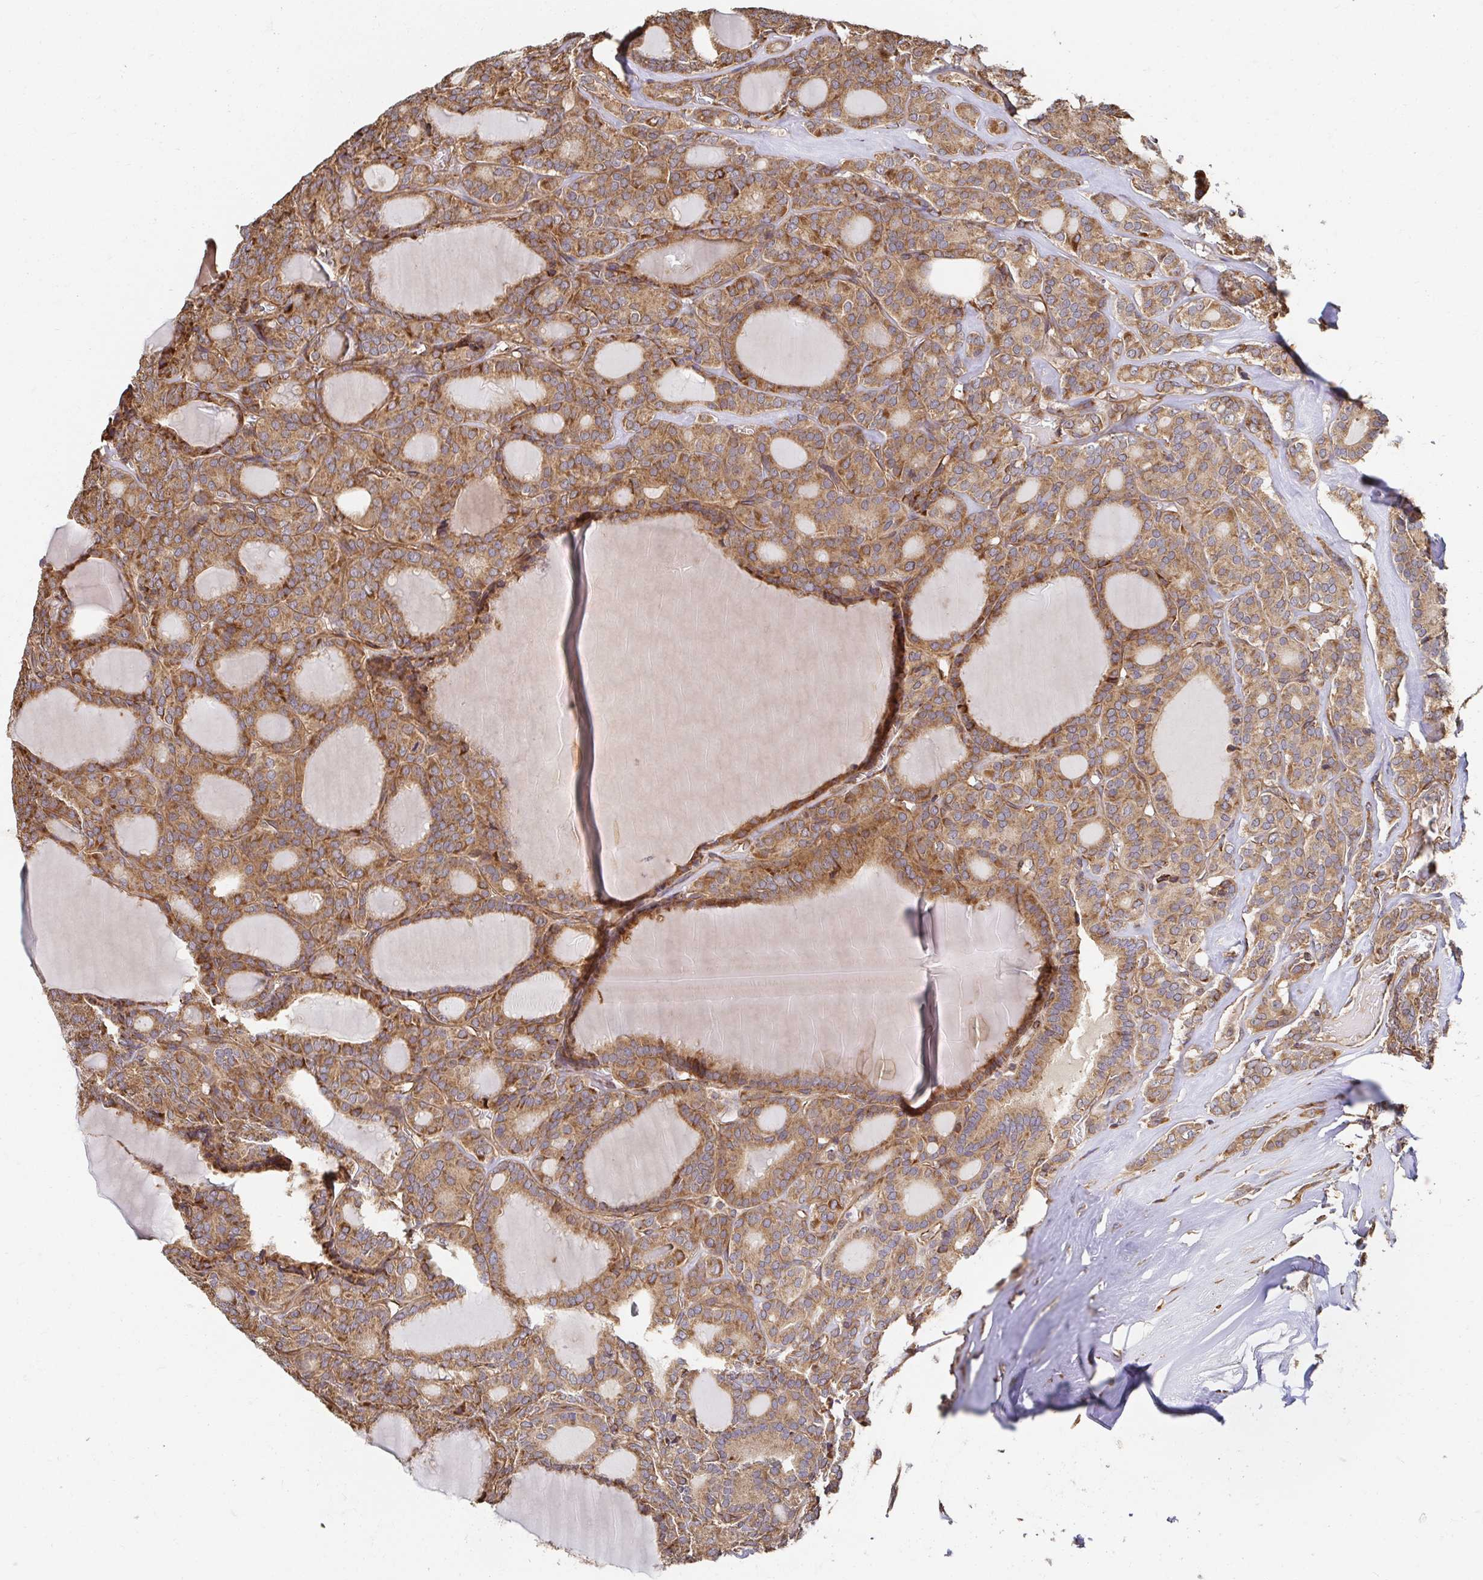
{"staining": {"intensity": "moderate", "quantity": ">75%", "location": "cytoplasmic/membranous"}, "tissue": "thyroid cancer", "cell_type": "Tumor cells", "image_type": "cancer", "snomed": [{"axis": "morphology", "description": "Follicular adenoma carcinoma, NOS"}, {"axis": "topography", "description": "Thyroid gland"}], "caption": "Thyroid cancer stained with DAB (3,3'-diaminobenzidine) immunohistochemistry demonstrates medium levels of moderate cytoplasmic/membranous expression in about >75% of tumor cells.", "gene": "APBB1", "patient": {"sex": "male", "age": 74}}